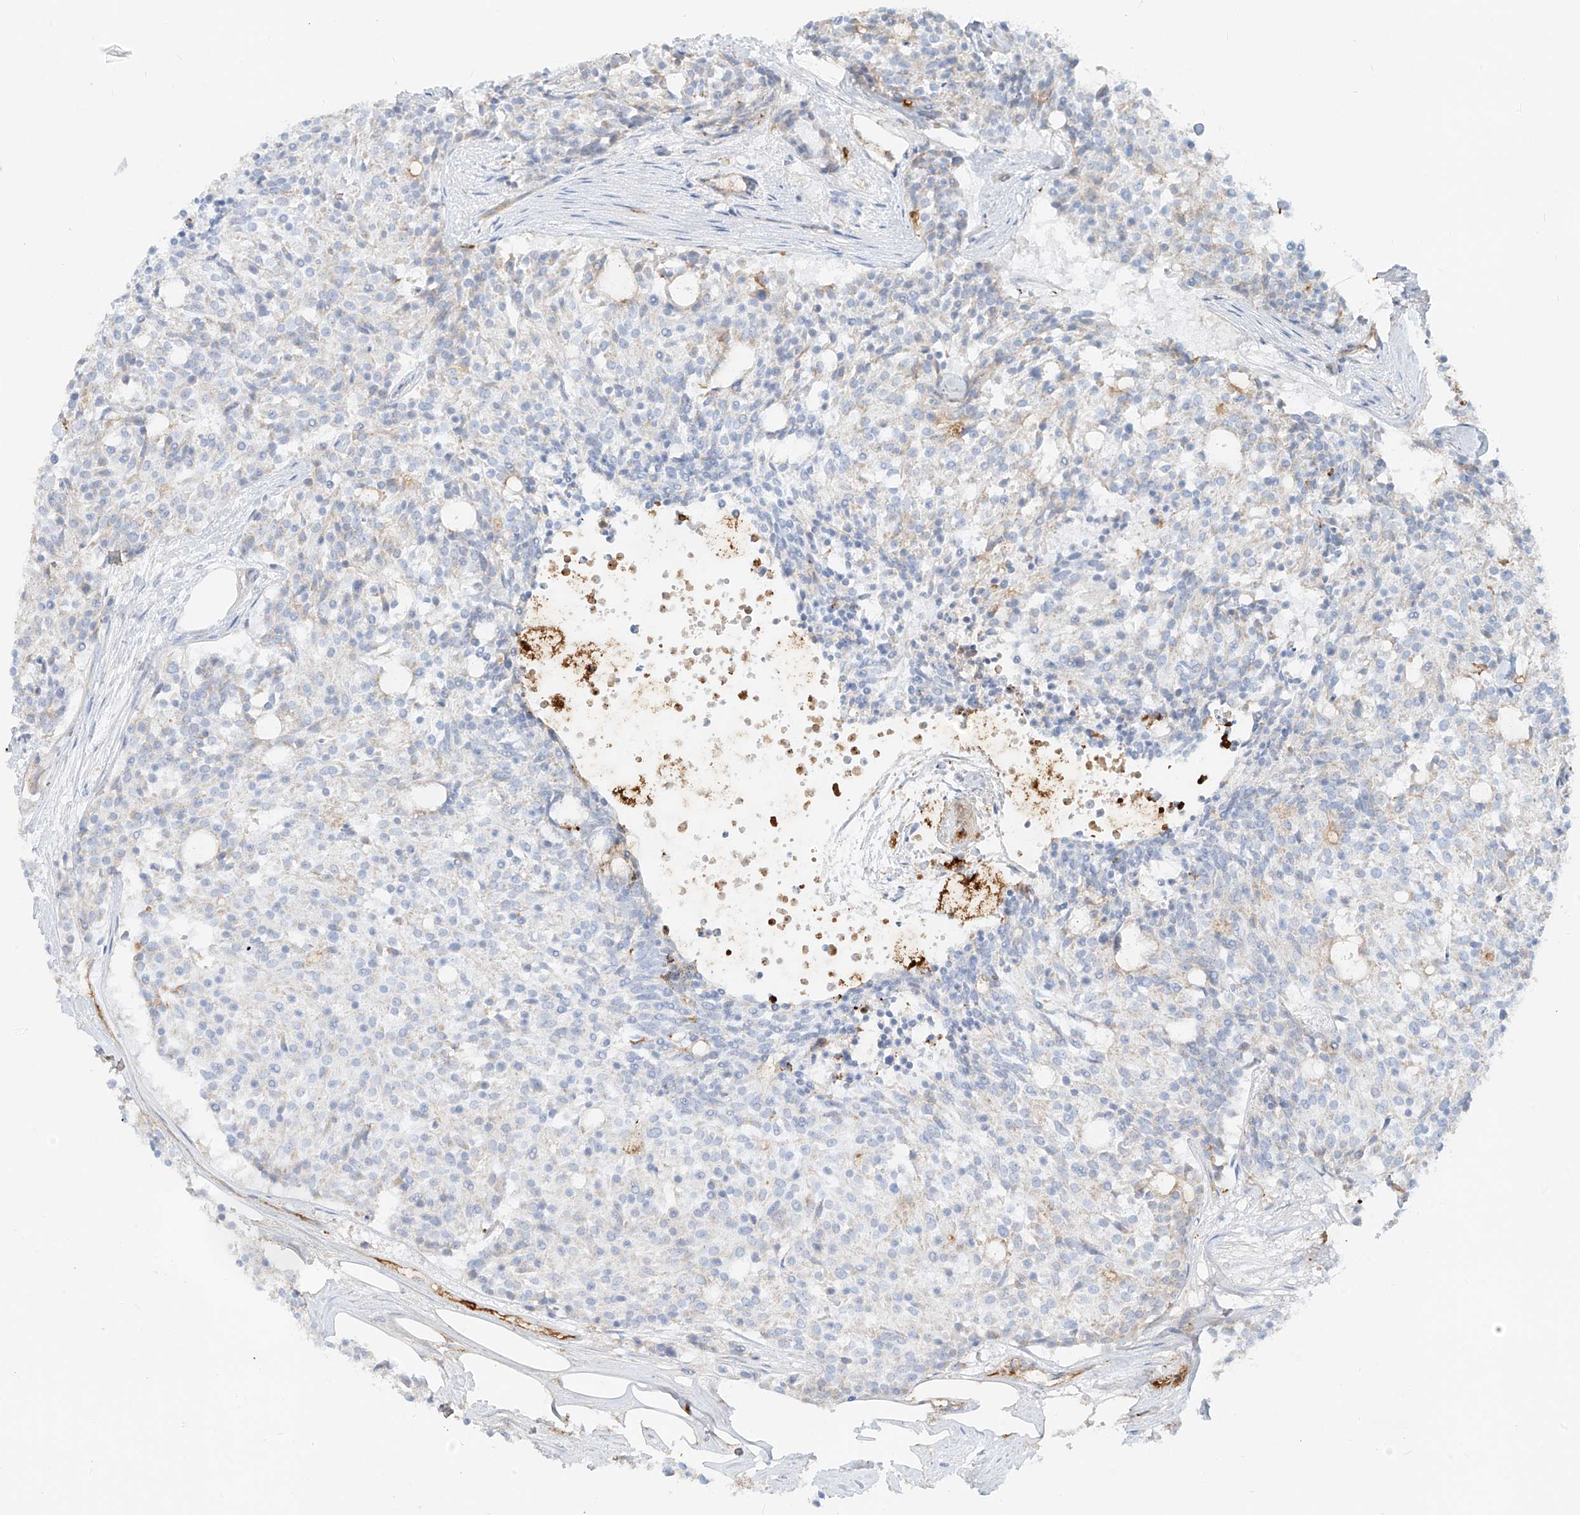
{"staining": {"intensity": "moderate", "quantity": "<25%", "location": "cytoplasmic/membranous"}, "tissue": "carcinoid", "cell_type": "Tumor cells", "image_type": "cancer", "snomed": [{"axis": "morphology", "description": "Carcinoid, malignant, NOS"}, {"axis": "topography", "description": "Pancreas"}], "caption": "Immunohistochemical staining of human malignant carcinoid demonstrates low levels of moderate cytoplasmic/membranous protein positivity in approximately <25% of tumor cells. Immunohistochemistry stains the protein of interest in brown and the nuclei are stained blue.", "gene": "OCSTAMP", "patient": {"sex": "female", "age": 54}}